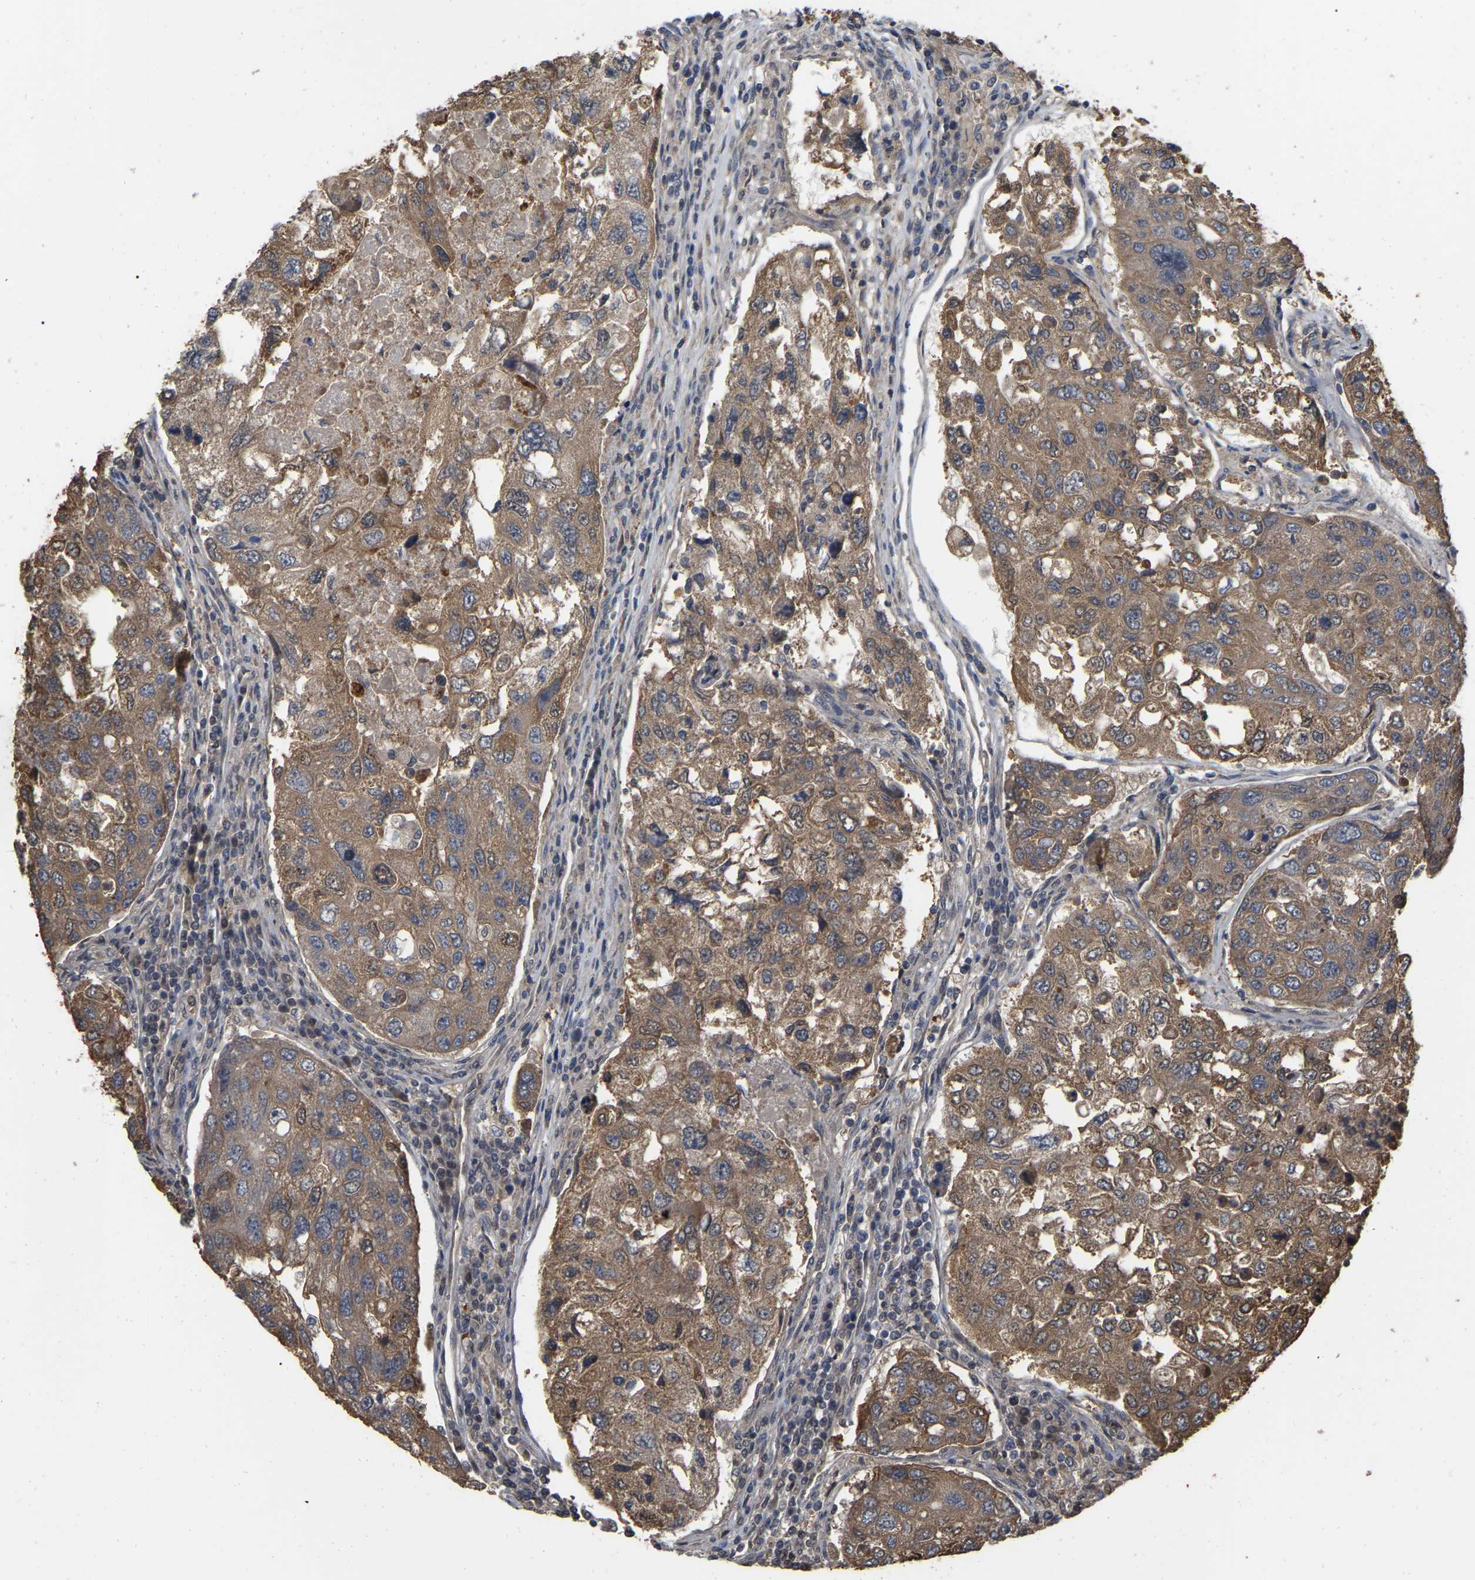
{"staining": {"intensity": "moderate", "quantity": ">75%", "location": "cytoplasmic/membranous"}, "tissue": "urothelial cancer", "cell_type": "Tumor cells", "image_type": "cancer", "snomed": [{"axis": "morphology", "description": "Urothelial carcinoma, High grade"}, {"axis": "topography", "description": "Lymph node"}, {"axis": "topography", "description": "Urinary bladder"}], "caption": "This is an image of immunohistochemistry staining of high-grade urothelial carcinoma, which shows moderate expression in the cytoplasmic/membranous of tumor cells.", "gene": "FAM219A", "patient": {"sex": "male", "age": 51}}